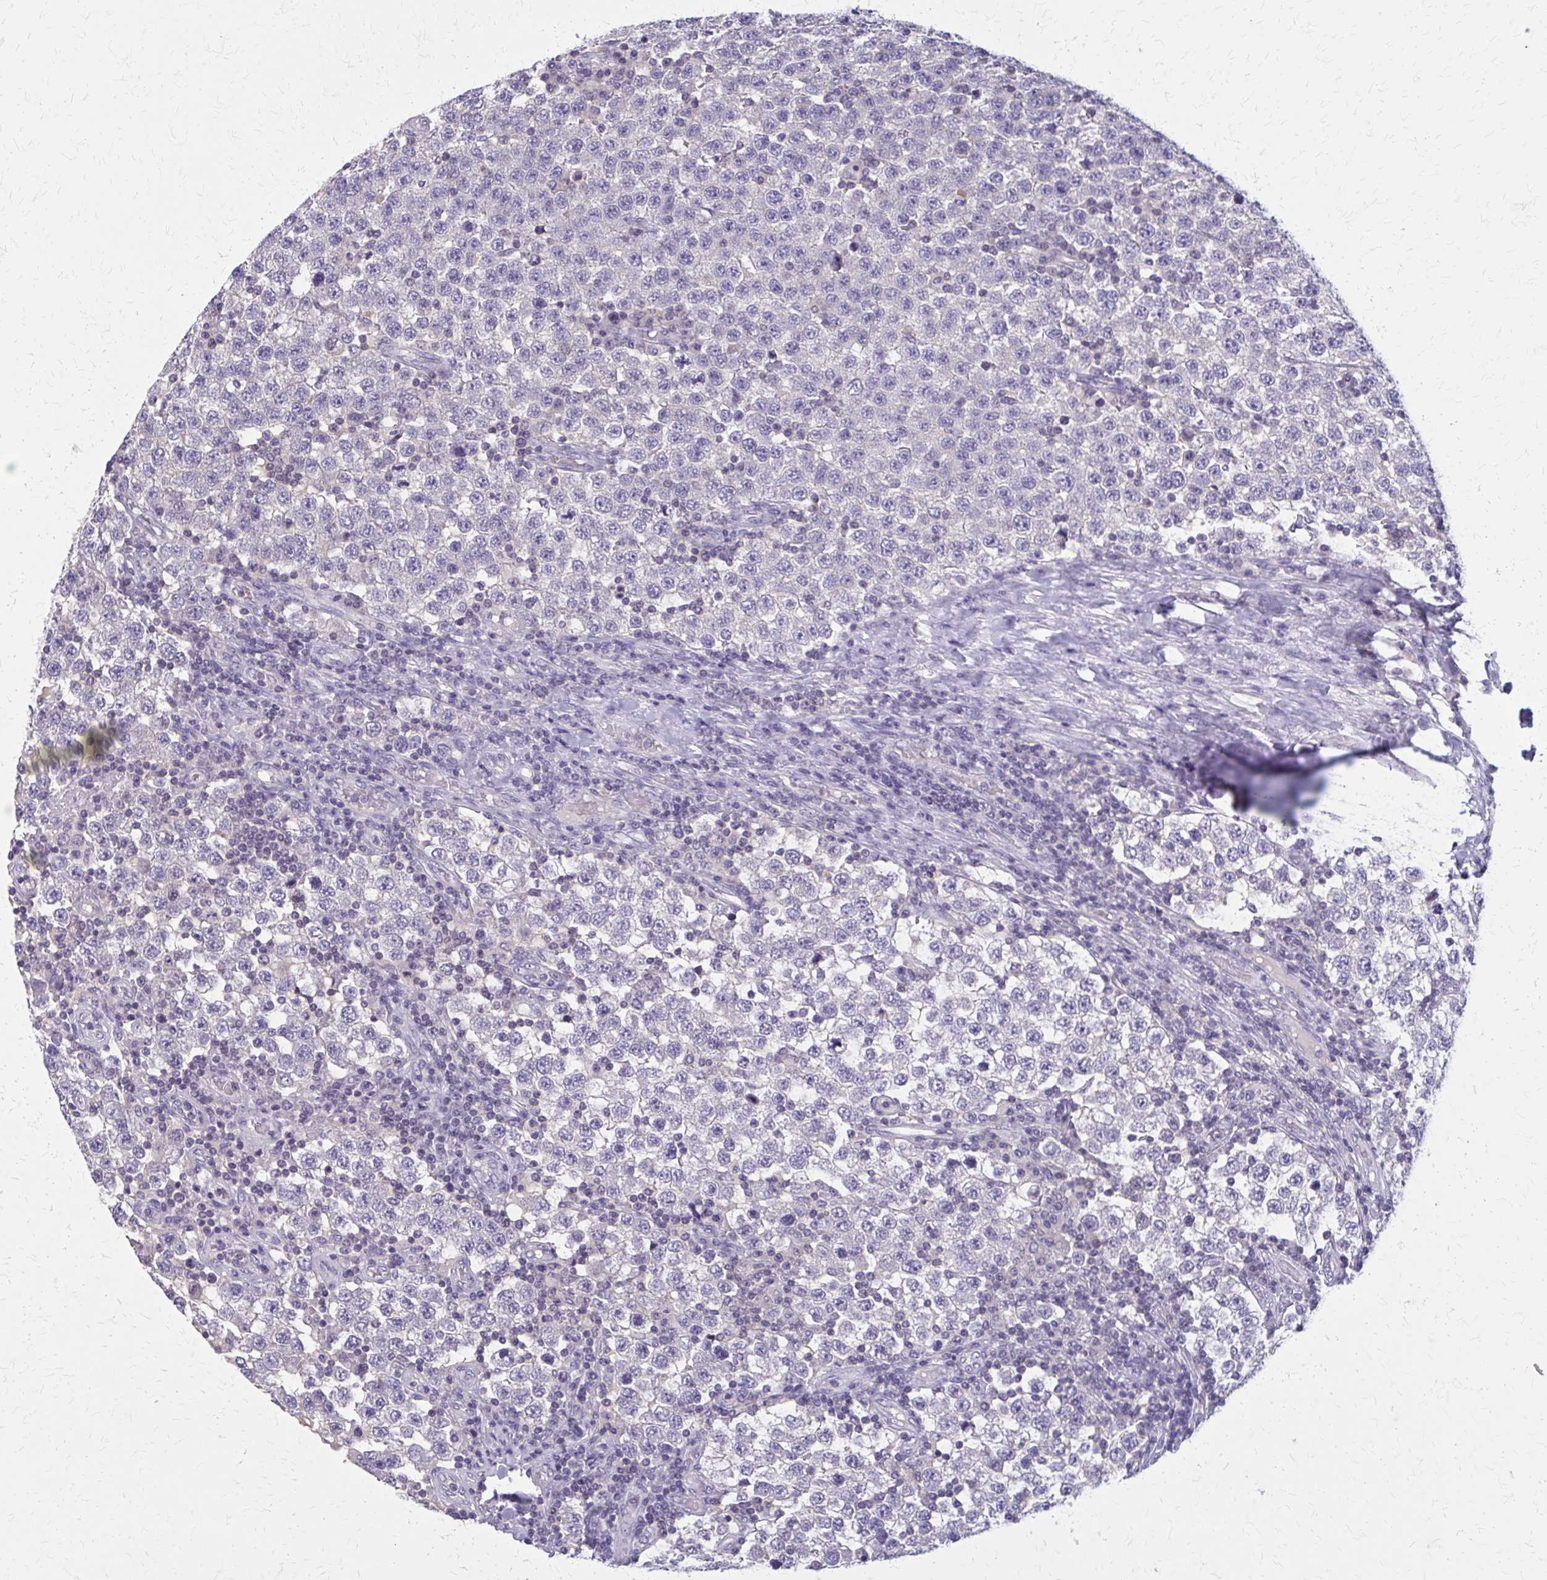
{"staining": {"intensity": "negative", "quantity": "none", "location": "none"}, "tissue": "testis cancer", "cell_type": "Tumor cells", "image_type": "cancer", "snomed": [{"axis": "morphology", "description": "Seminoma, NOS"}, {"axis": "topography", "description": "Testis"}], "caption": "DAB immunohistochemical staining of human testis seminoma displays no significant staining in tumor cells.", "gene": "OR4A47", "patient": {"sex": "male", "age": 34}}